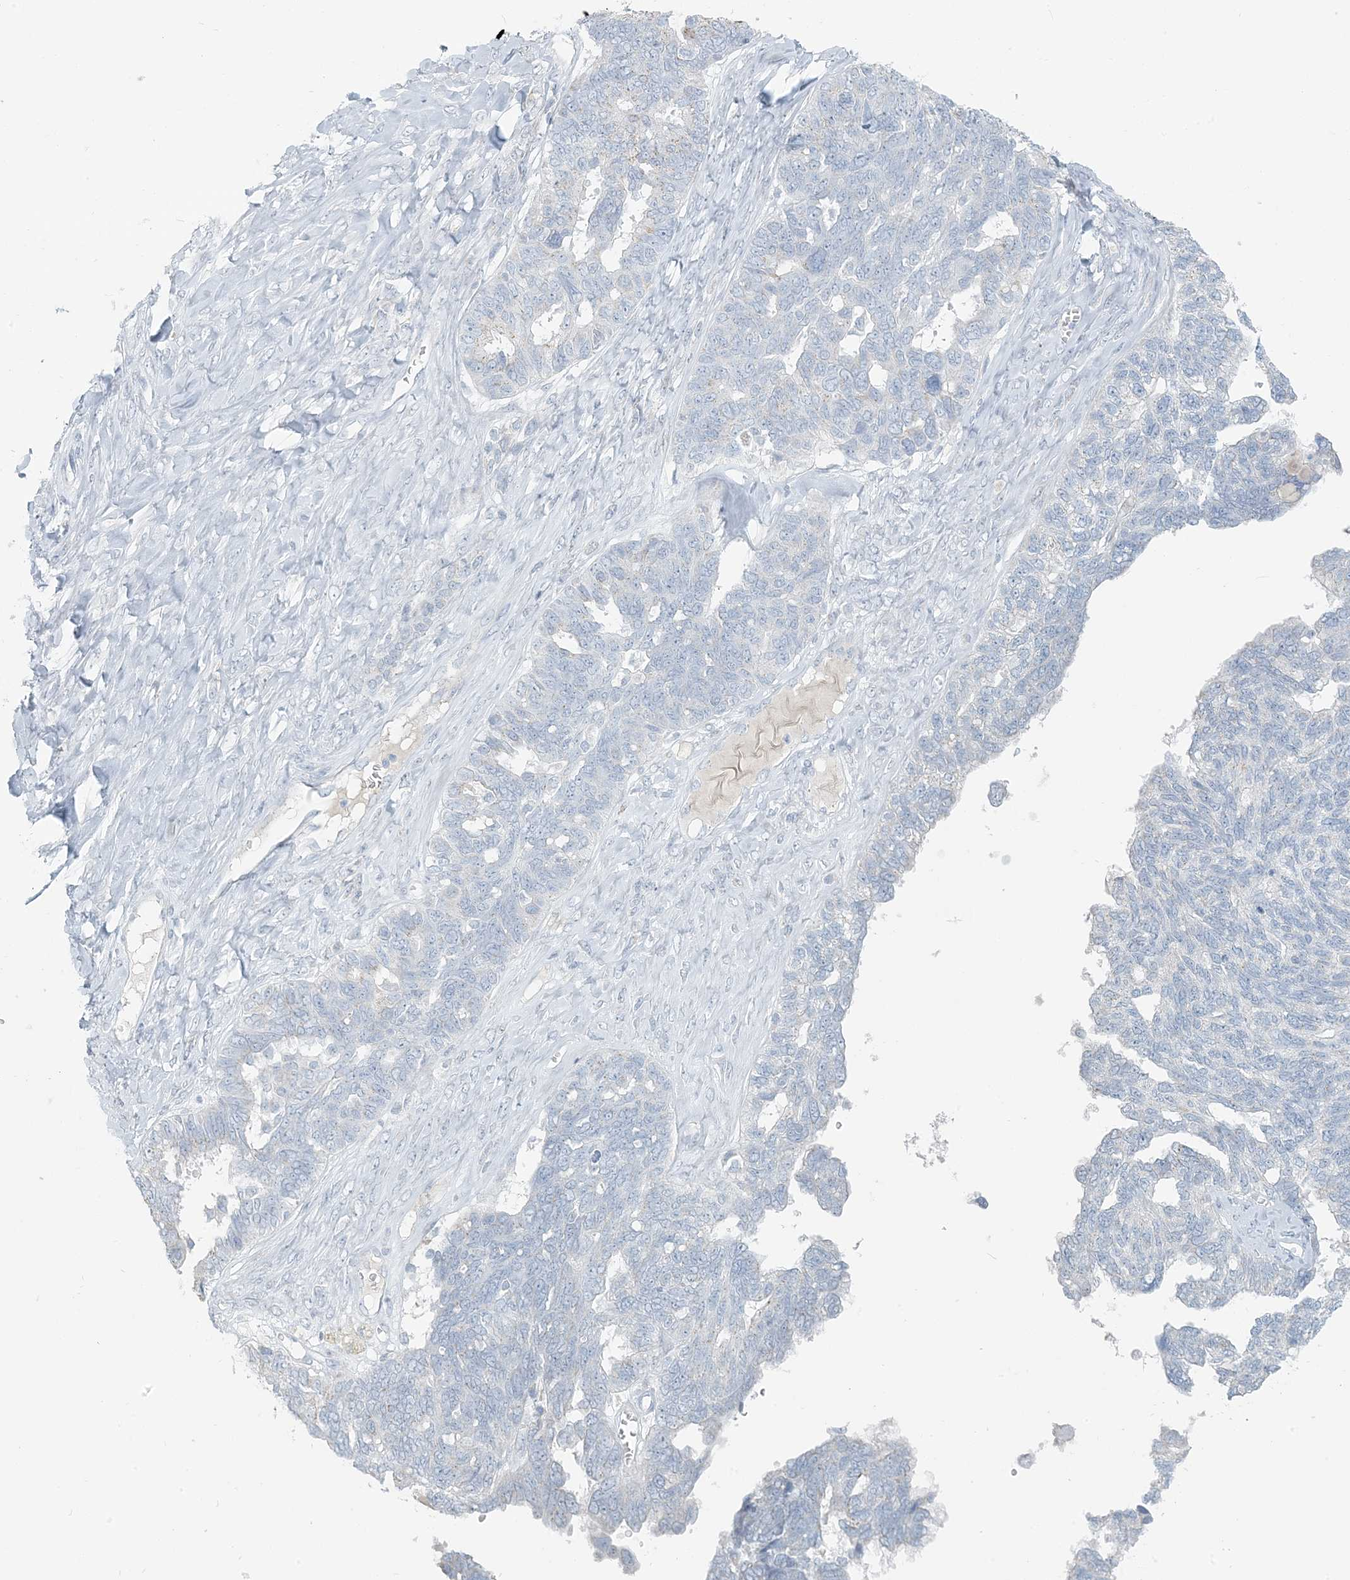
{"staining": {"intensity": "negative", "quantity": "none", "location": "none"}, "tissue": "ovarian cancer", "cell_type": "Tumor cells", "image_type": "cancer", "snomed": [{"axis": "morphology", "description": "Cystadenocarcinoma, serous, NOS"}, {"axis": "topography", "description": "Ovary"}], "caption": "Immunohistochemical staining of human serous cystadenocarcinoma (ovarian) reveals no significant staining in tumor cells. (Stains: DAB immunohistochemistry (IHC) with hematoxylin counter stain, Microscopy: brightfield microscopy at high magnification).", "gene": "SCML1", "patient": {"sex": "female", "age": 79}}